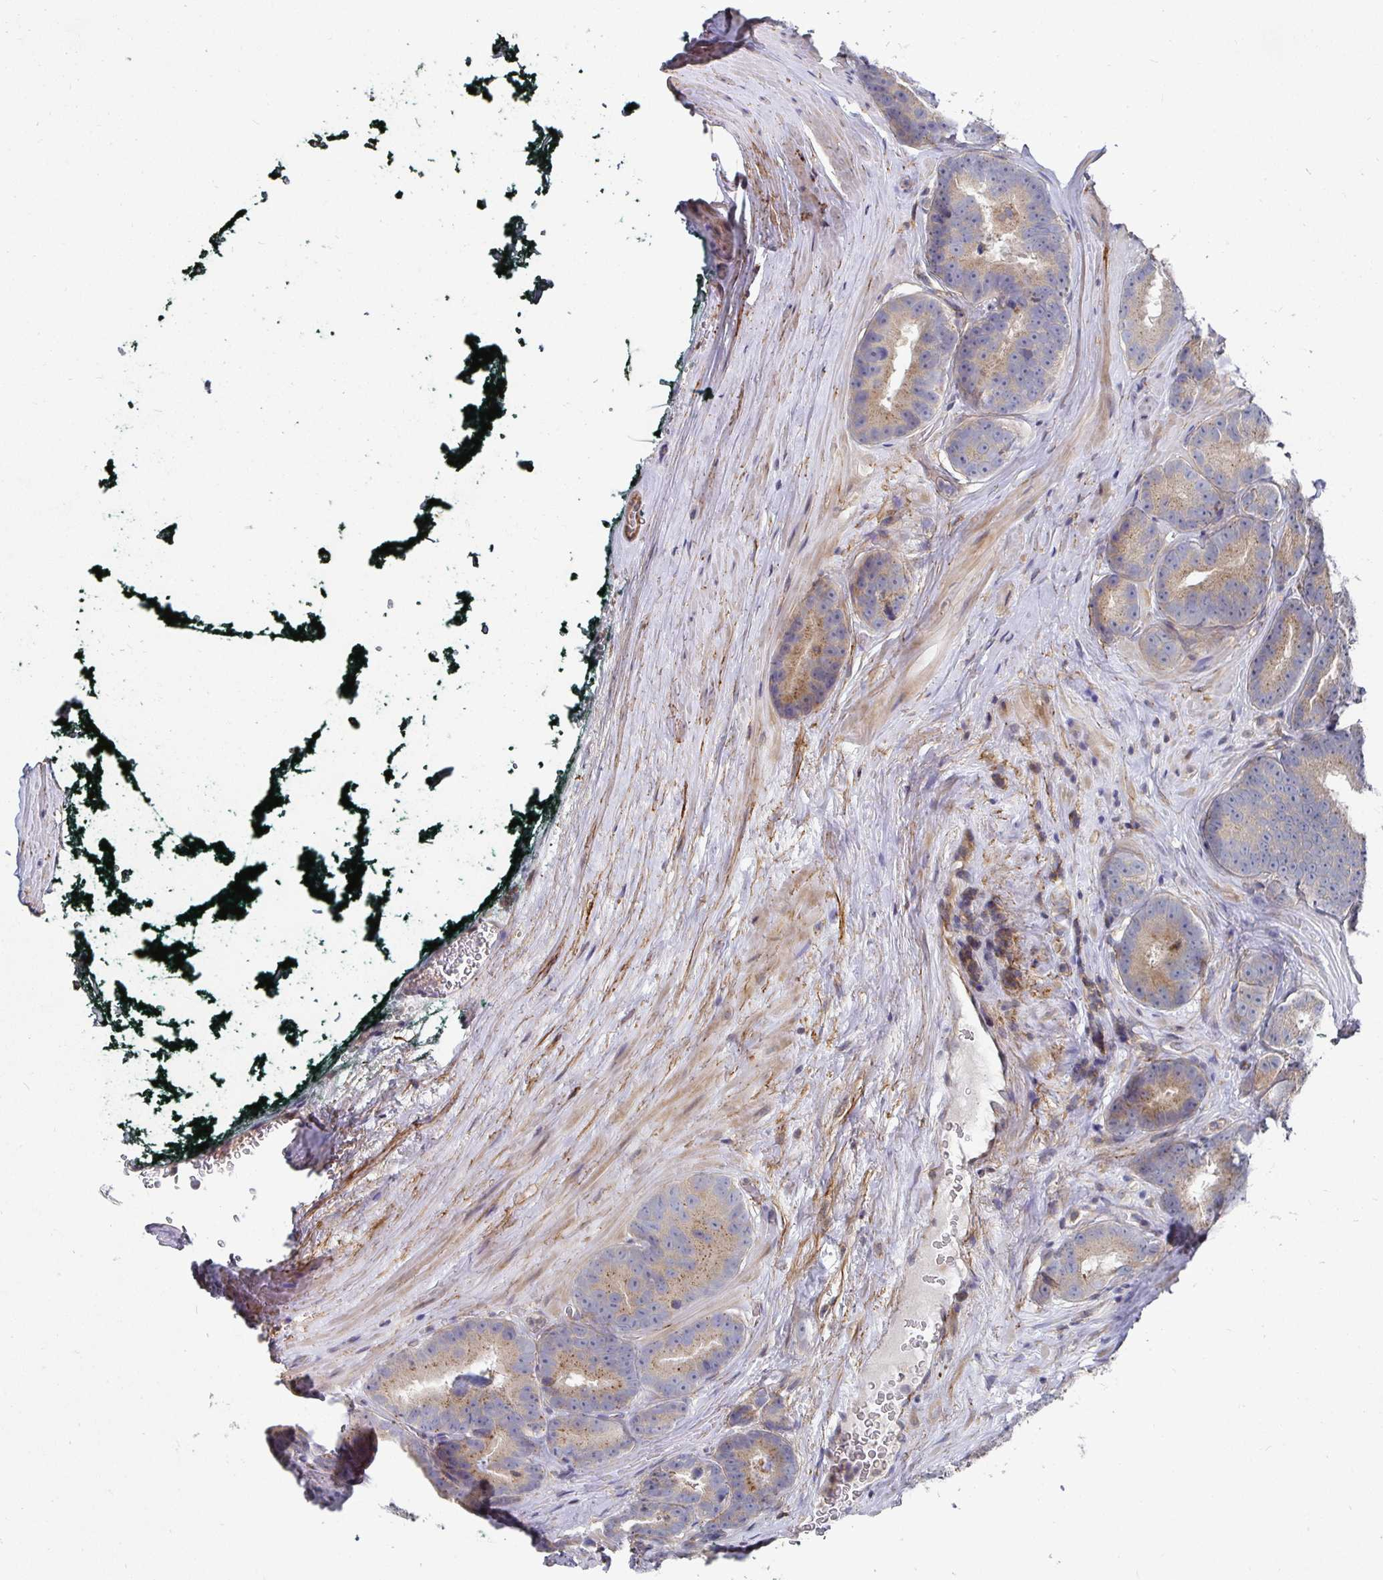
{"staining": {"intensity": "weak", "quantity": "25%-75%", "location": "cytoplasmic/membranous"}, "tissue": "prostate cancer", "cell_type": "Tumor cells", "image_type": "cancer", "snomed": [{"axis": "morphology", "description": "Adenocarcinoma, Low grade"}, {"axis": "topography", "description": "Prostate"}], "caption": "High-power microscopy captured an immunohistochemistry (IHC) histopathology image of prostate low-grade adenocarcinoma, revealing weak cytoplasmic/membranous expression in approximately 25%-75% of tumor cells.", "gene": "GJA4", "patient": {"sex": "male", "age": 62}}